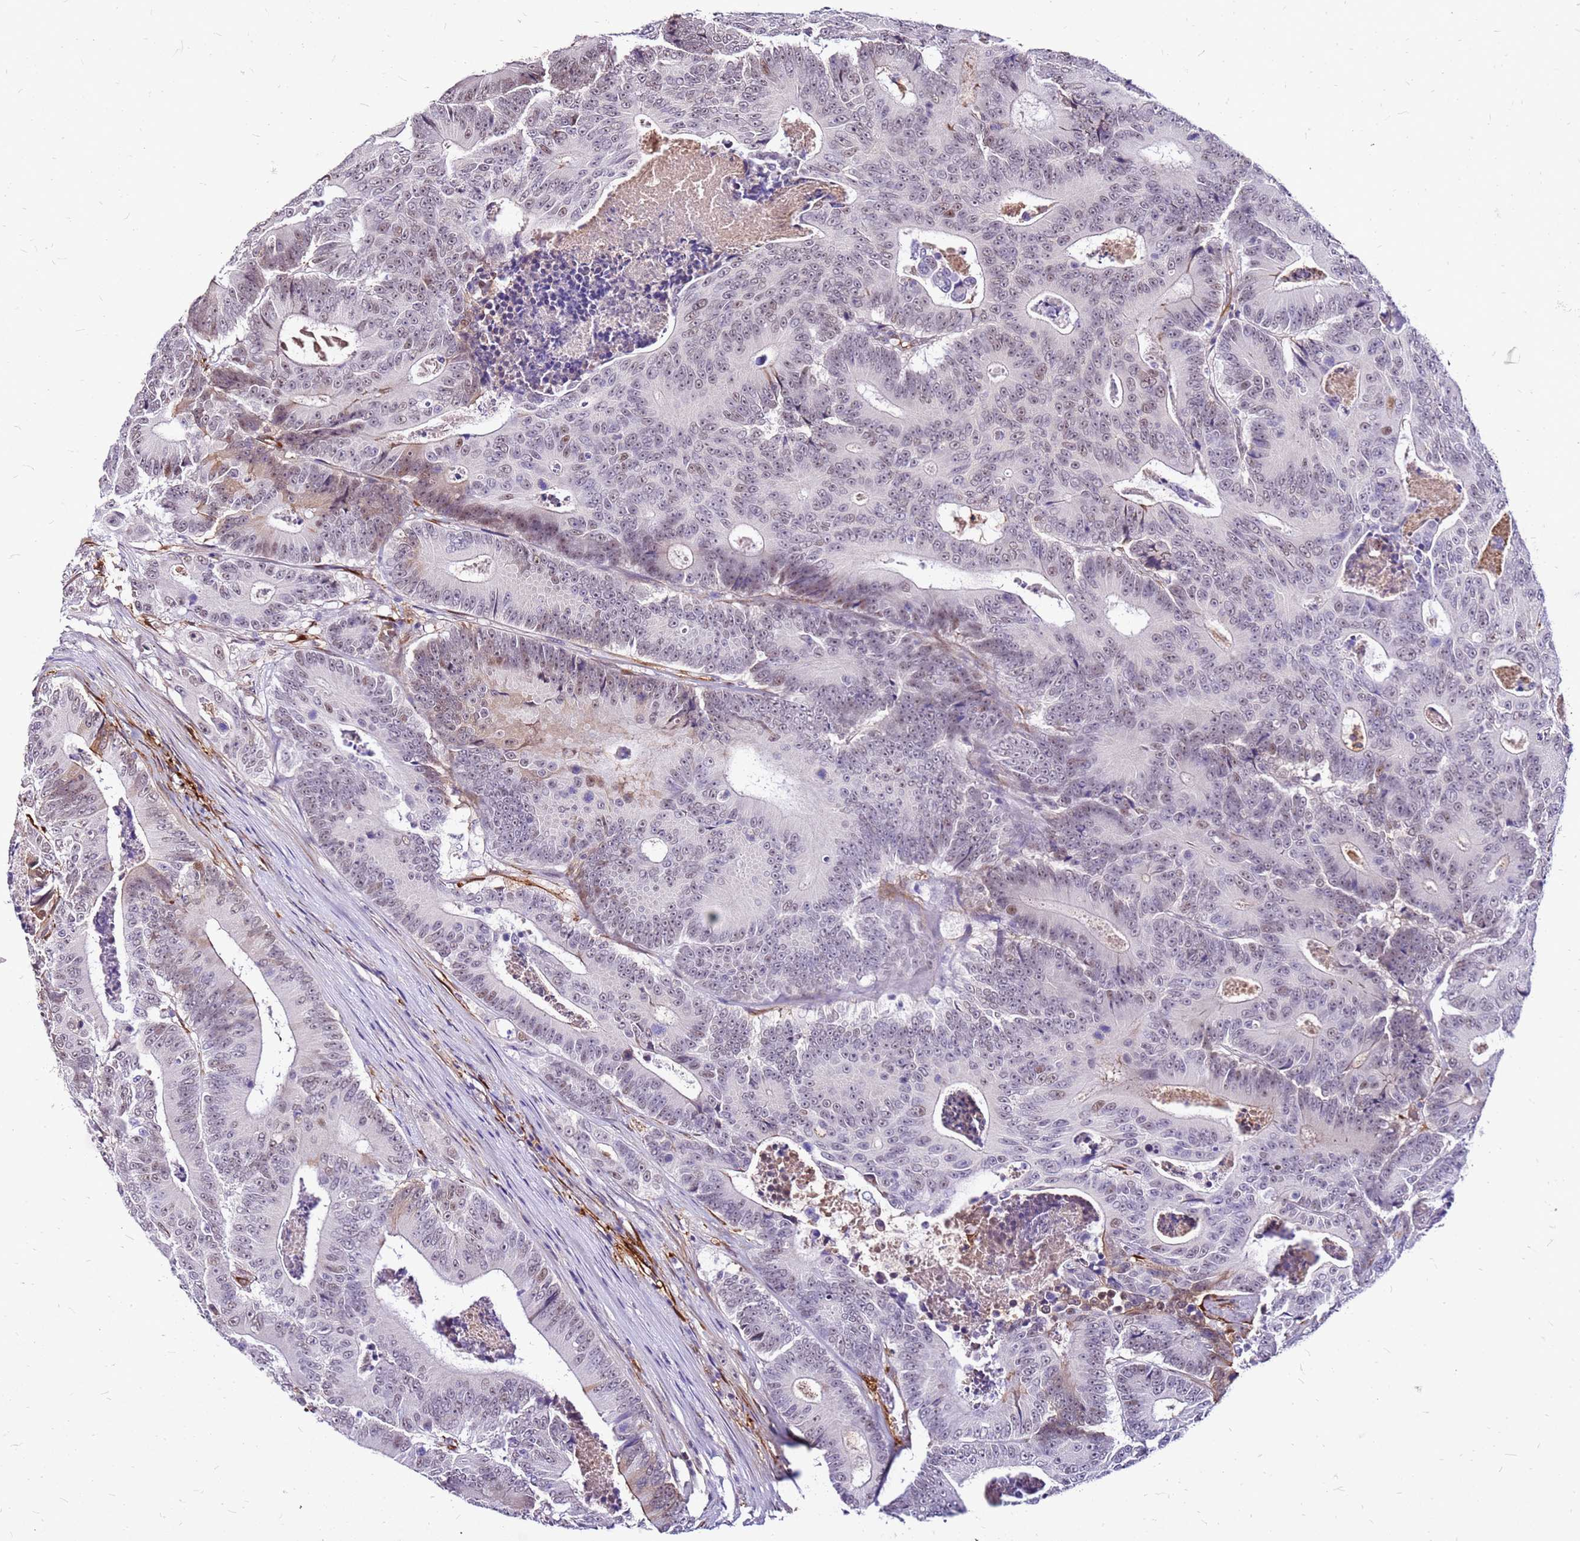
{"staining": {"intensity": "weak", "quantity": "25%-75%", "location": "nuclear"}, "tissue": "colorectal cancer", "cell_type": "Tumor cells", "image_type": "cancer", "snomed": [{"axis": "morphology", "description": "Adenocarcinoma, NOS"}, {"axis": "topography", "description": "Colon"}], "caption": "Weak nuclear staining for a protein is identified in approximately 25%-75% of tumor cells of colorectal adenocarcinoma using IHC.", "gene": "ALDH1A3", "patient": {"sex": "male", "age": 83}}